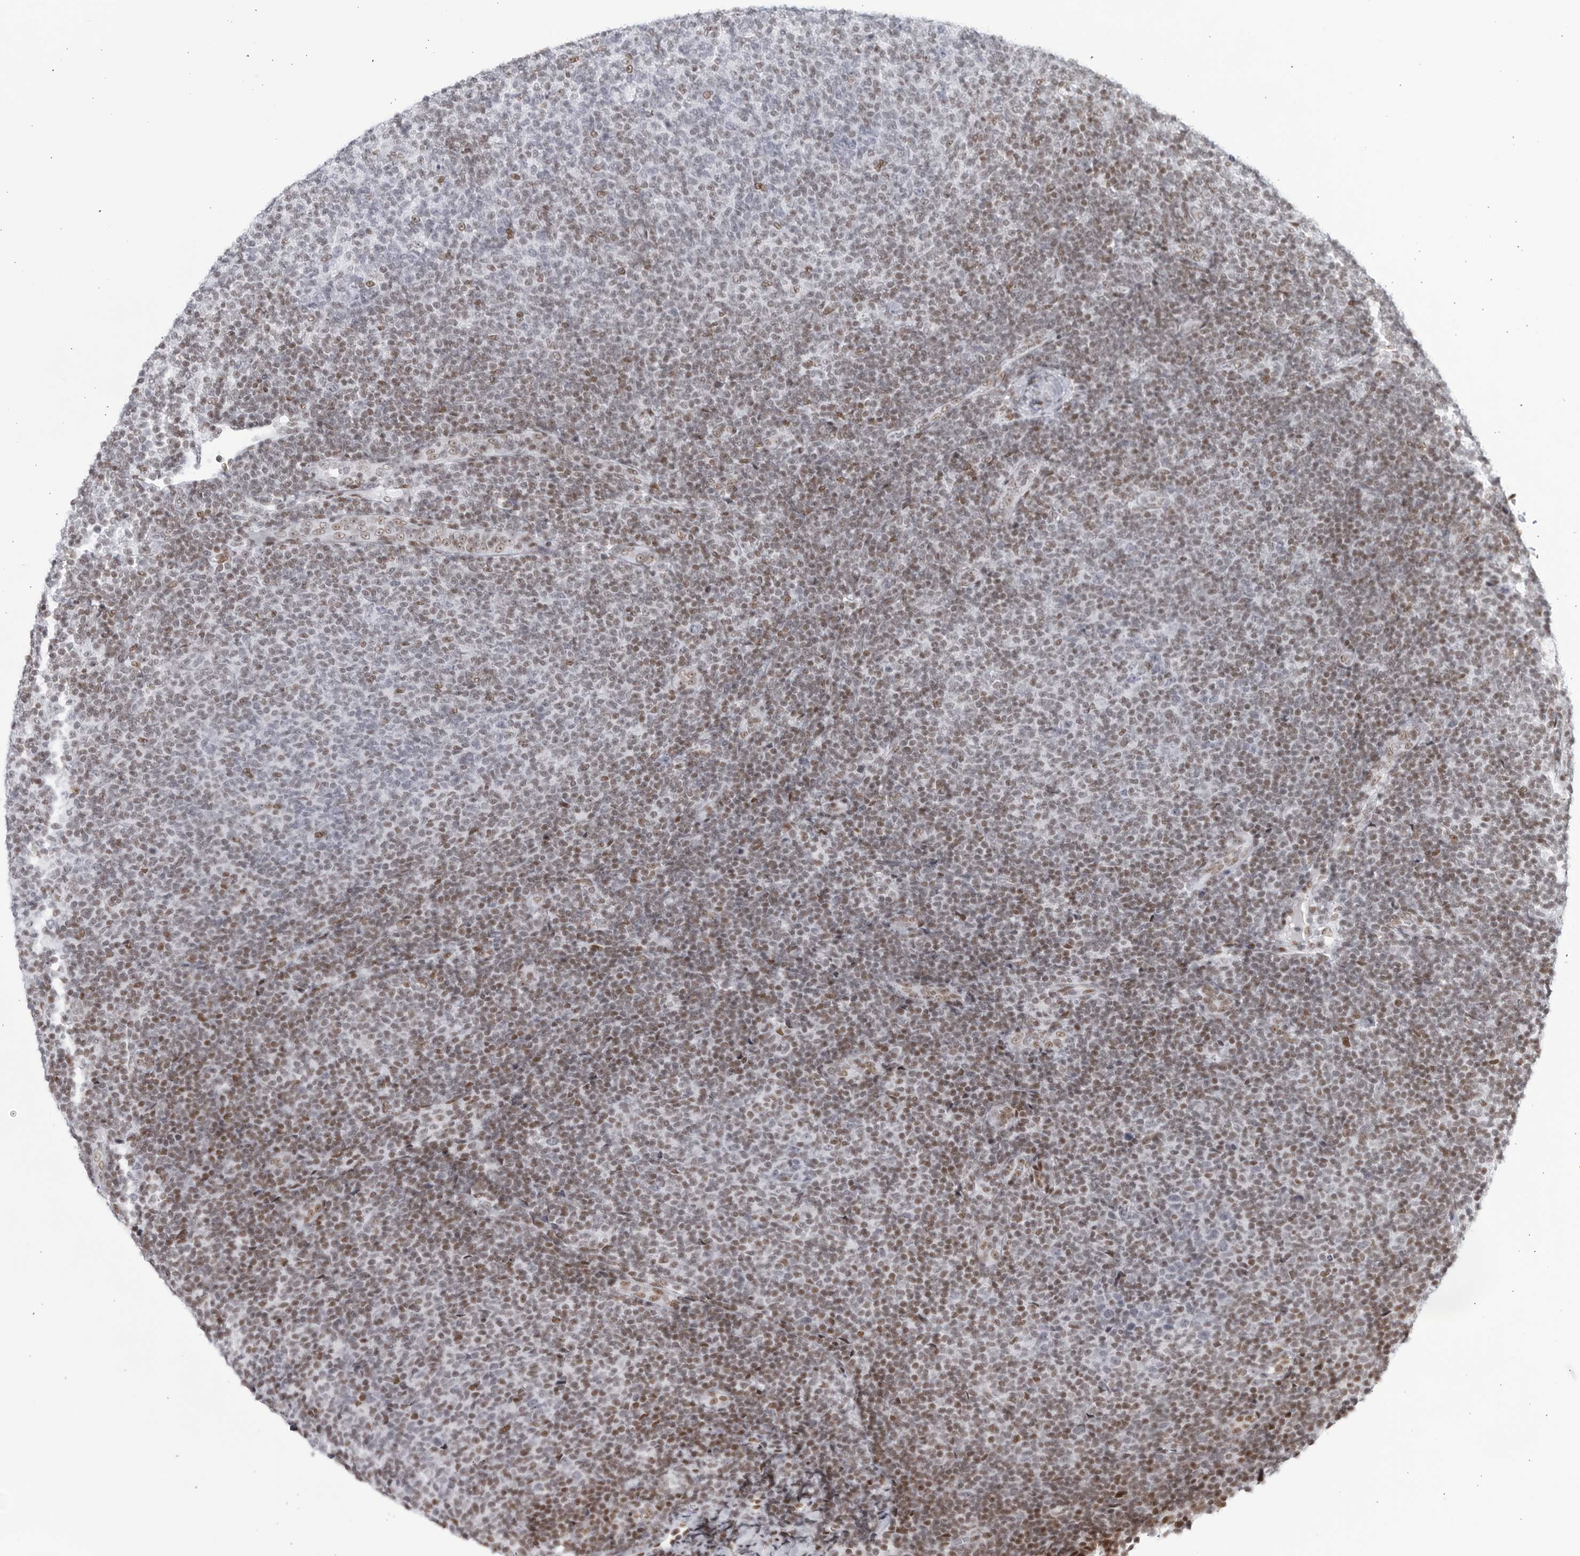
{"staining": {"intensity": "moderate", "quantity": "25%-75%", "location": "nuclear"}, "tissue": "lymphoma", "cell_type": "Tumor cells", "image_type": "cancer", "snomed": [{"axis": "morphology", "description": "Malignant lymphoma, non-Hodgkin's type, Low grade"}, {"axis": "topography", "description": "Lymph node"}], "caption": "Moderate nuclear protein positivity is present in approximately 25%-75% of tumor cells in lymphoma. (DAB IHC, brown staining for protein, blue staining for nuclei).", "gene": "HP1BP3", "patient": {"sex": "male", "age": 66}}